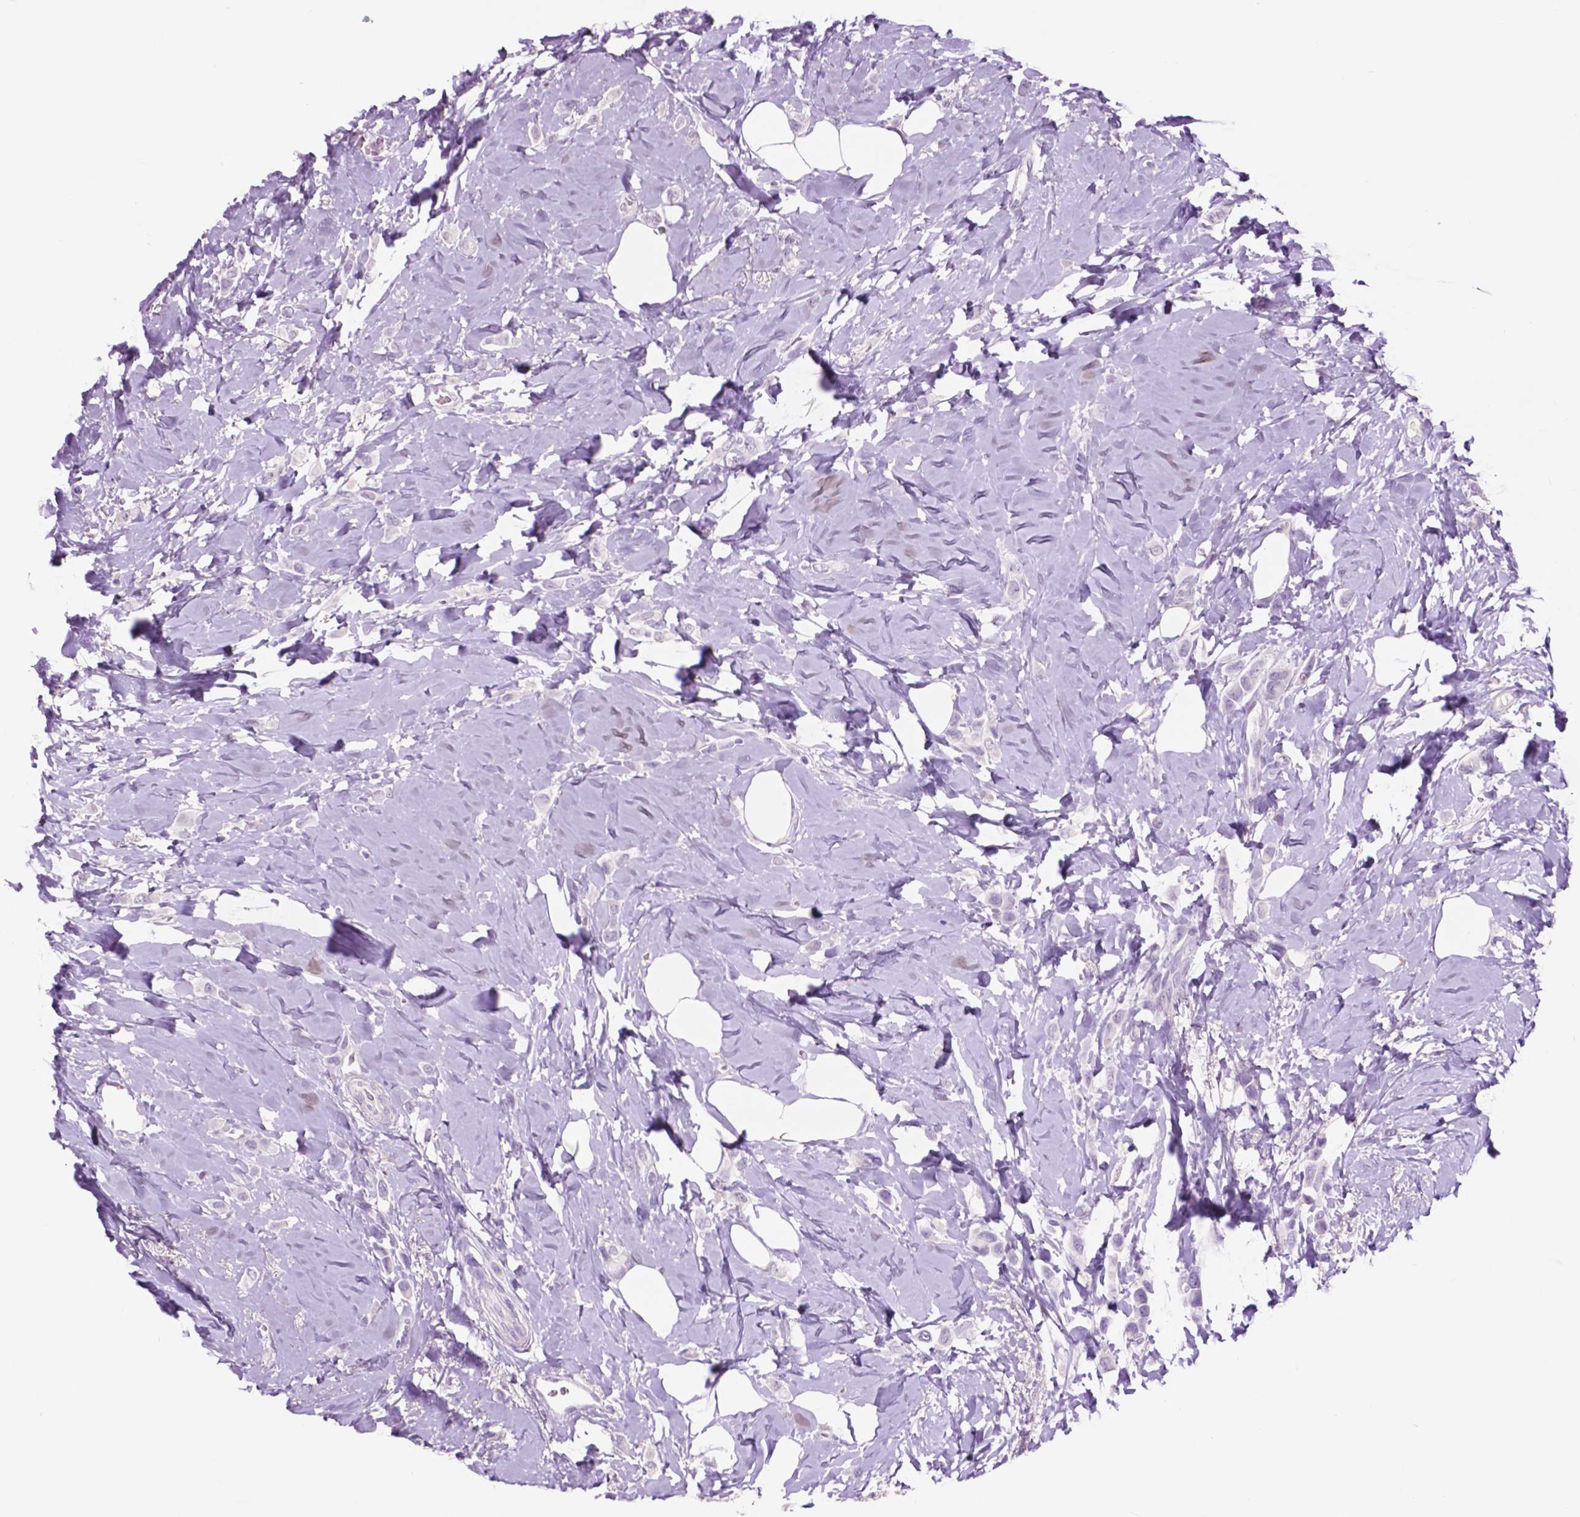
{"staining": {"intensity": "negative", "quantity": "none", "location": "none"}, "tissue": "breast cancer", "cell_type": "Tumor cells", "image_type": "cancer", "snomed": [{"axis": "morphology", "description": "Lobular carcinoma"}, {"axis": "topography", "description": "Breast"}], "caption": "A high-resolution photomicrograph shows IHC staining of breast cancer, which shows no significant expression in tumor cells.", "gene": "IDO1", "patient": {"sex": "female", "age": 66}}